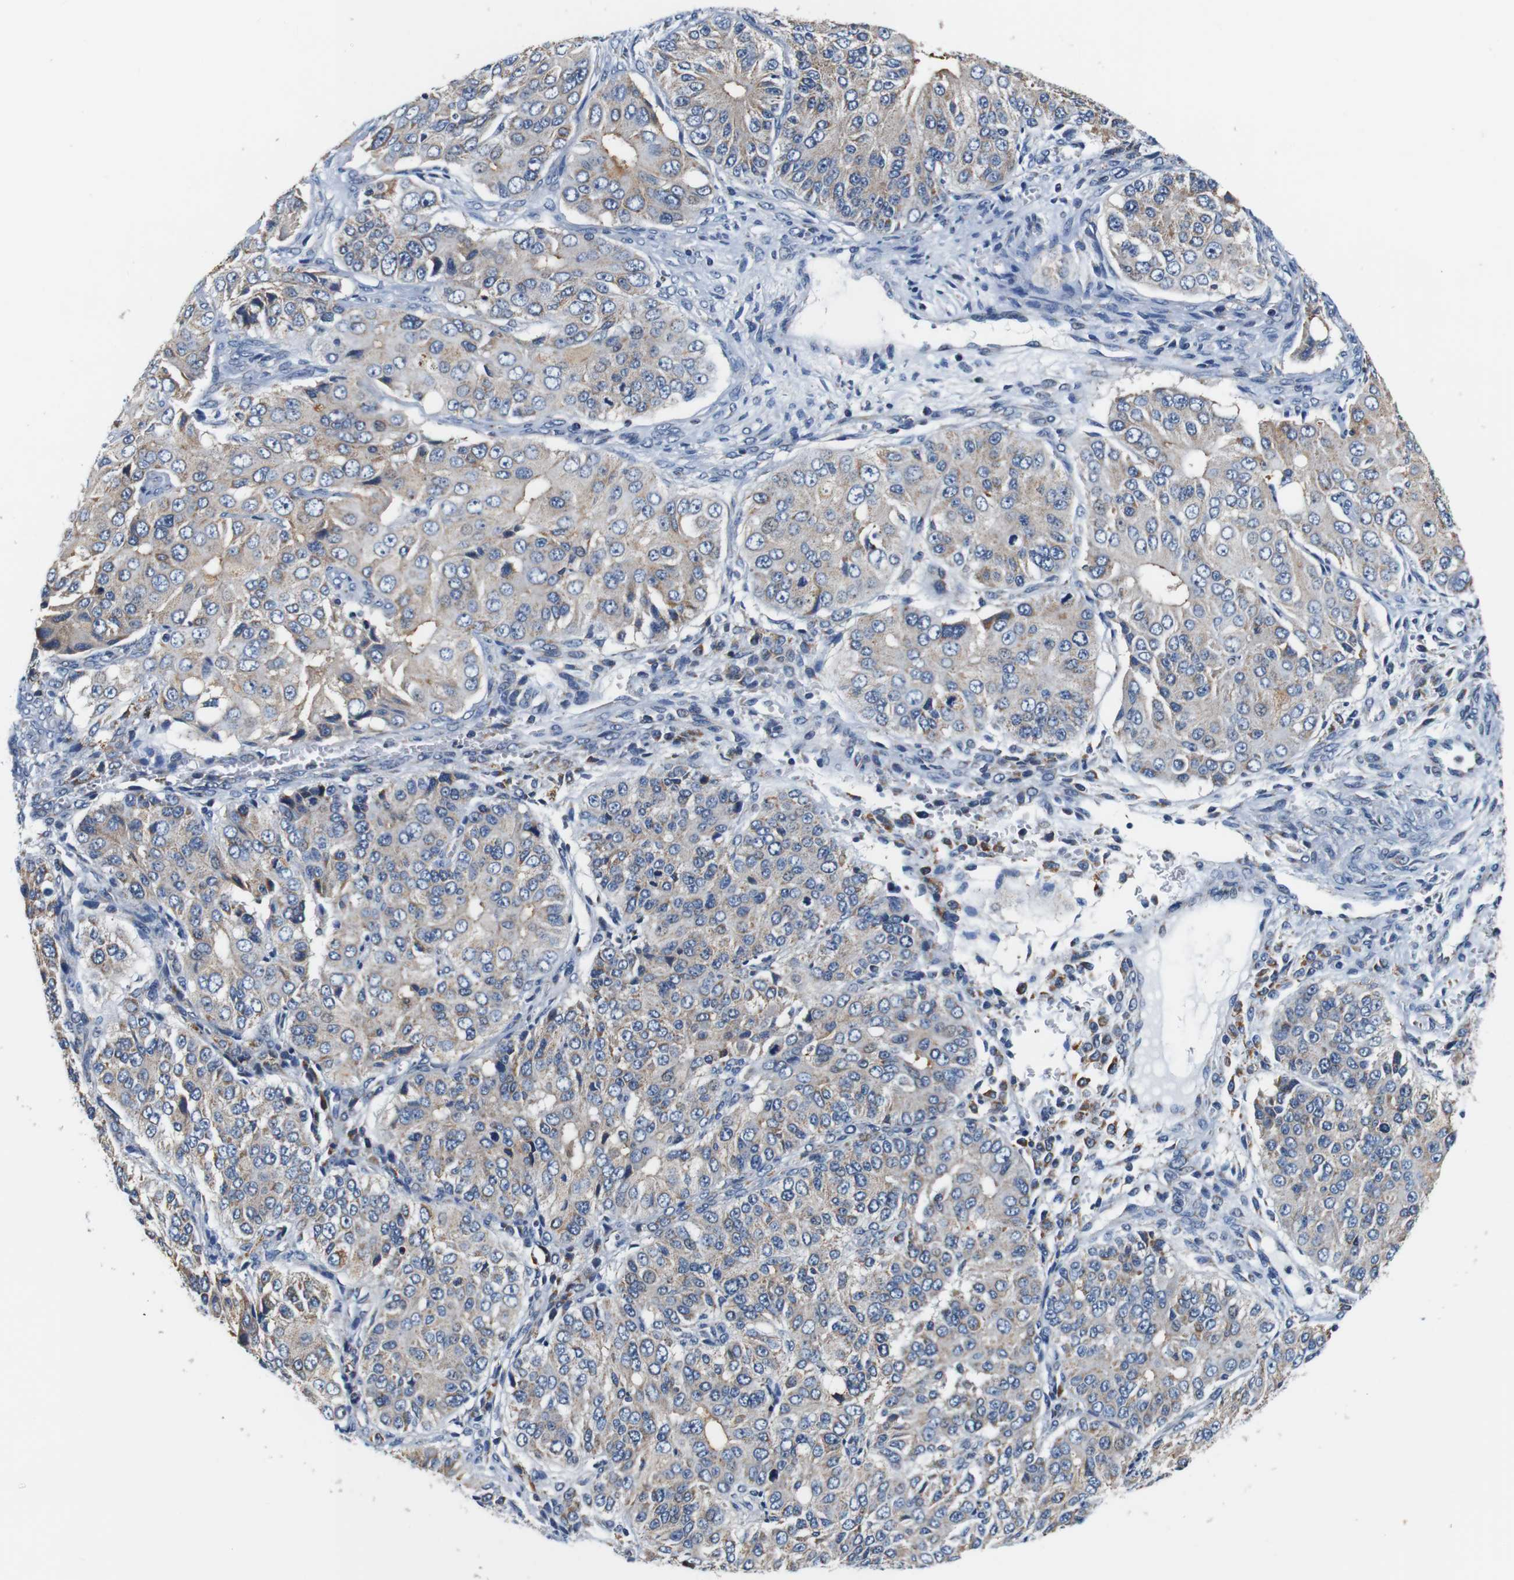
{"staining": {"intensity": "weak", "quantity": ">75%", "location": "cytoplasmic/membranous"}, "tissue": "ovarian cancer", "cell_type": "Tumor cells", "image_type": "cancer", "snomed": [{"axis": "morphology", "description": "Carcinoma, endometroid"}, {"axis": "topography", "description": "Ovary"}], "caption": "An image of human ovarian cancer stained for a protein displays weak cytoplasmic/membranous brown staining in tumor cells.", "gene": "LRP4", "patient": {"sex": "female", "age": 51}}